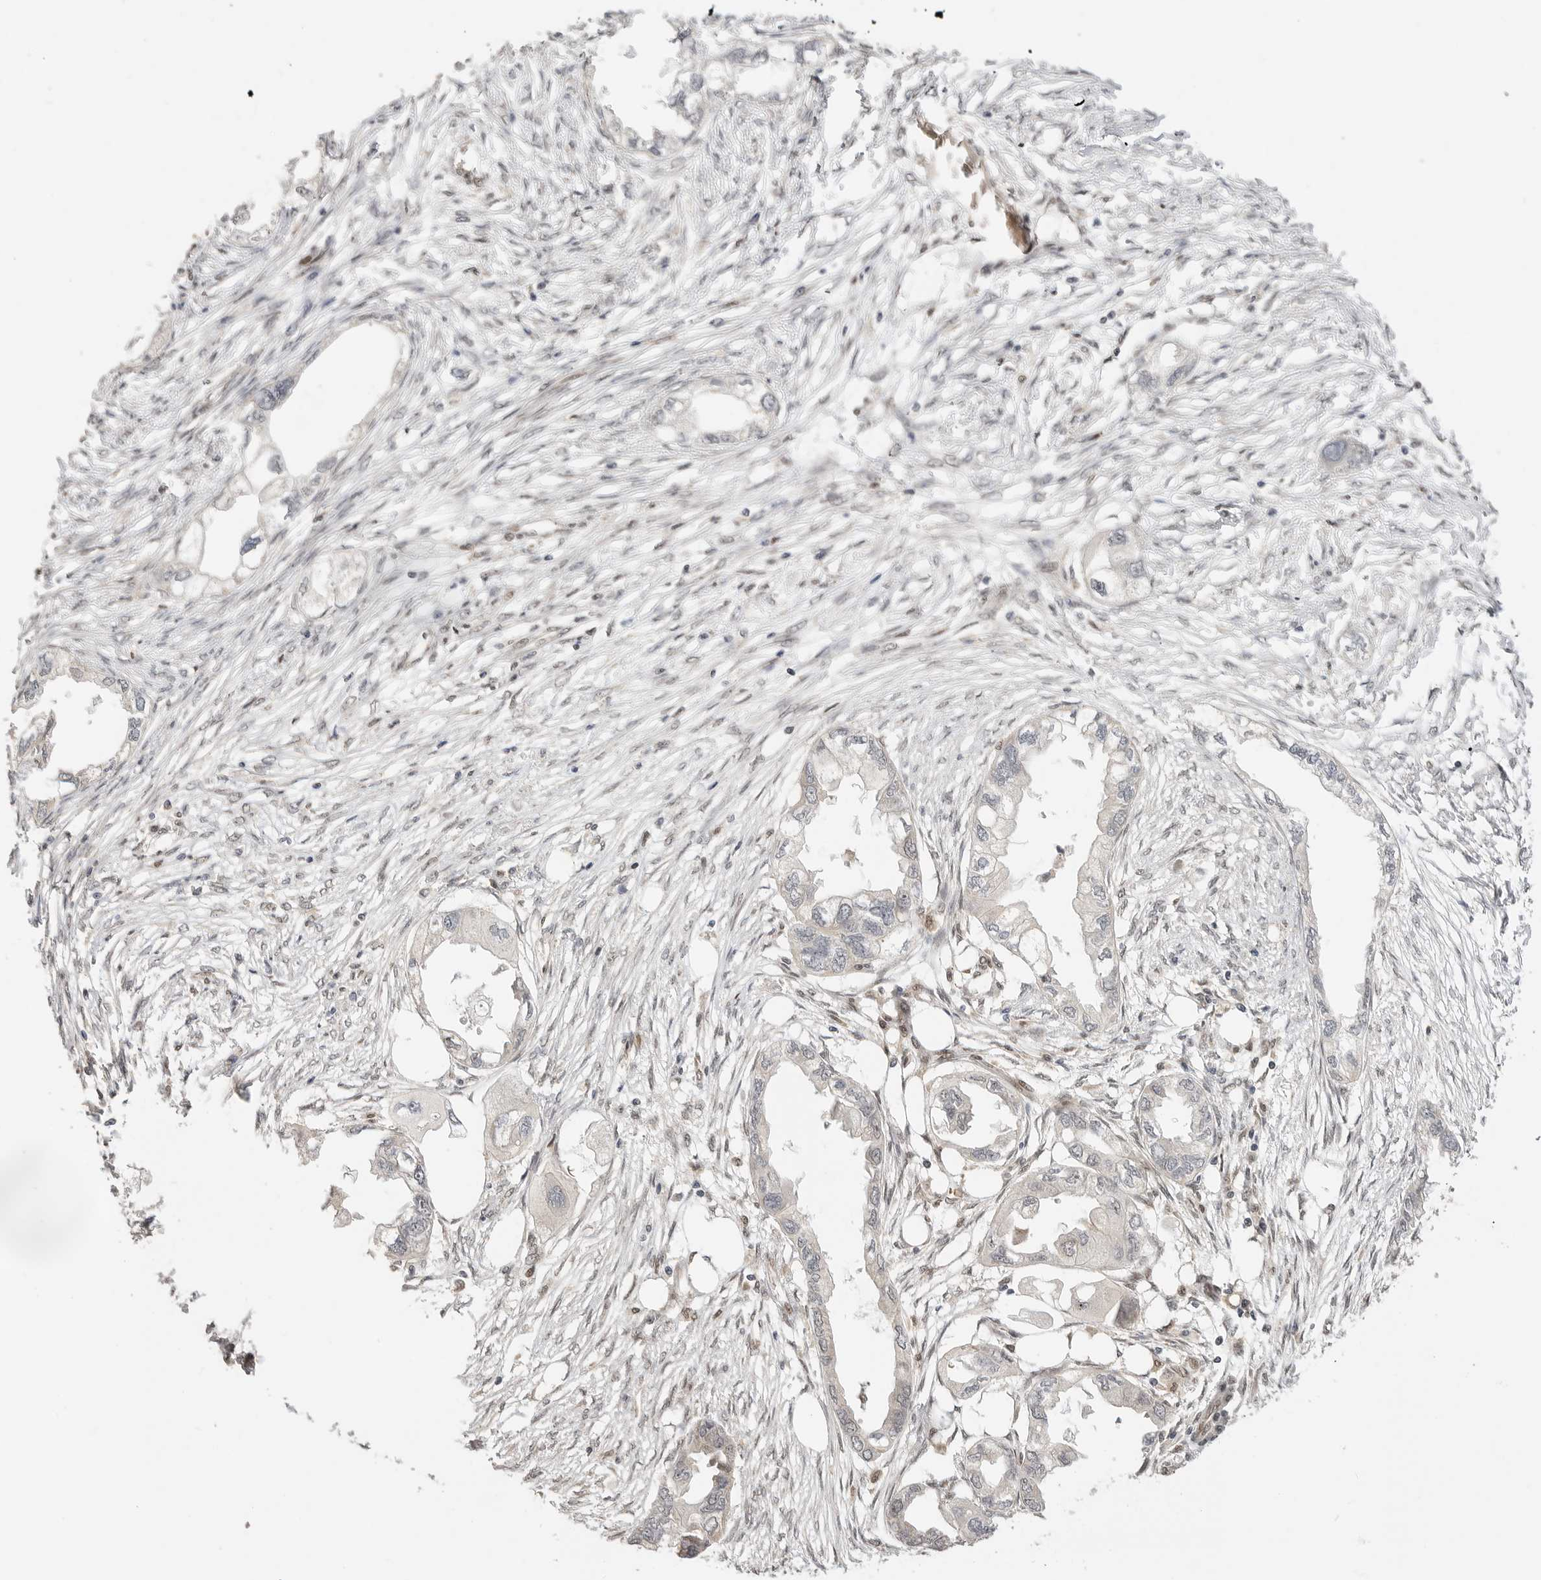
{"staining": {"intensity": "negative", "quantity": "none", "location": "none"}, "tissue": "endometrial cancer", "cell_type": "Tumor cells", "image_type": "cancer", "snomed": [{"axis": "morphology", "description": "Adenocarcinoma, NOS"}, {"axis": "morphology", "description": "Adenocarcinoma, metastatic, NOS"}, {"axis": "topography", "description": "Adipose tissue"}, {"axis": "topography", "description": "Endometrium"}], "caption": "Immunohistochemistry of endometrial metastatic adenocarcinoma shows no staining in tumor cells.", "gene": "ALKAL1", "patient": {"sex": "female", "age": 67}}